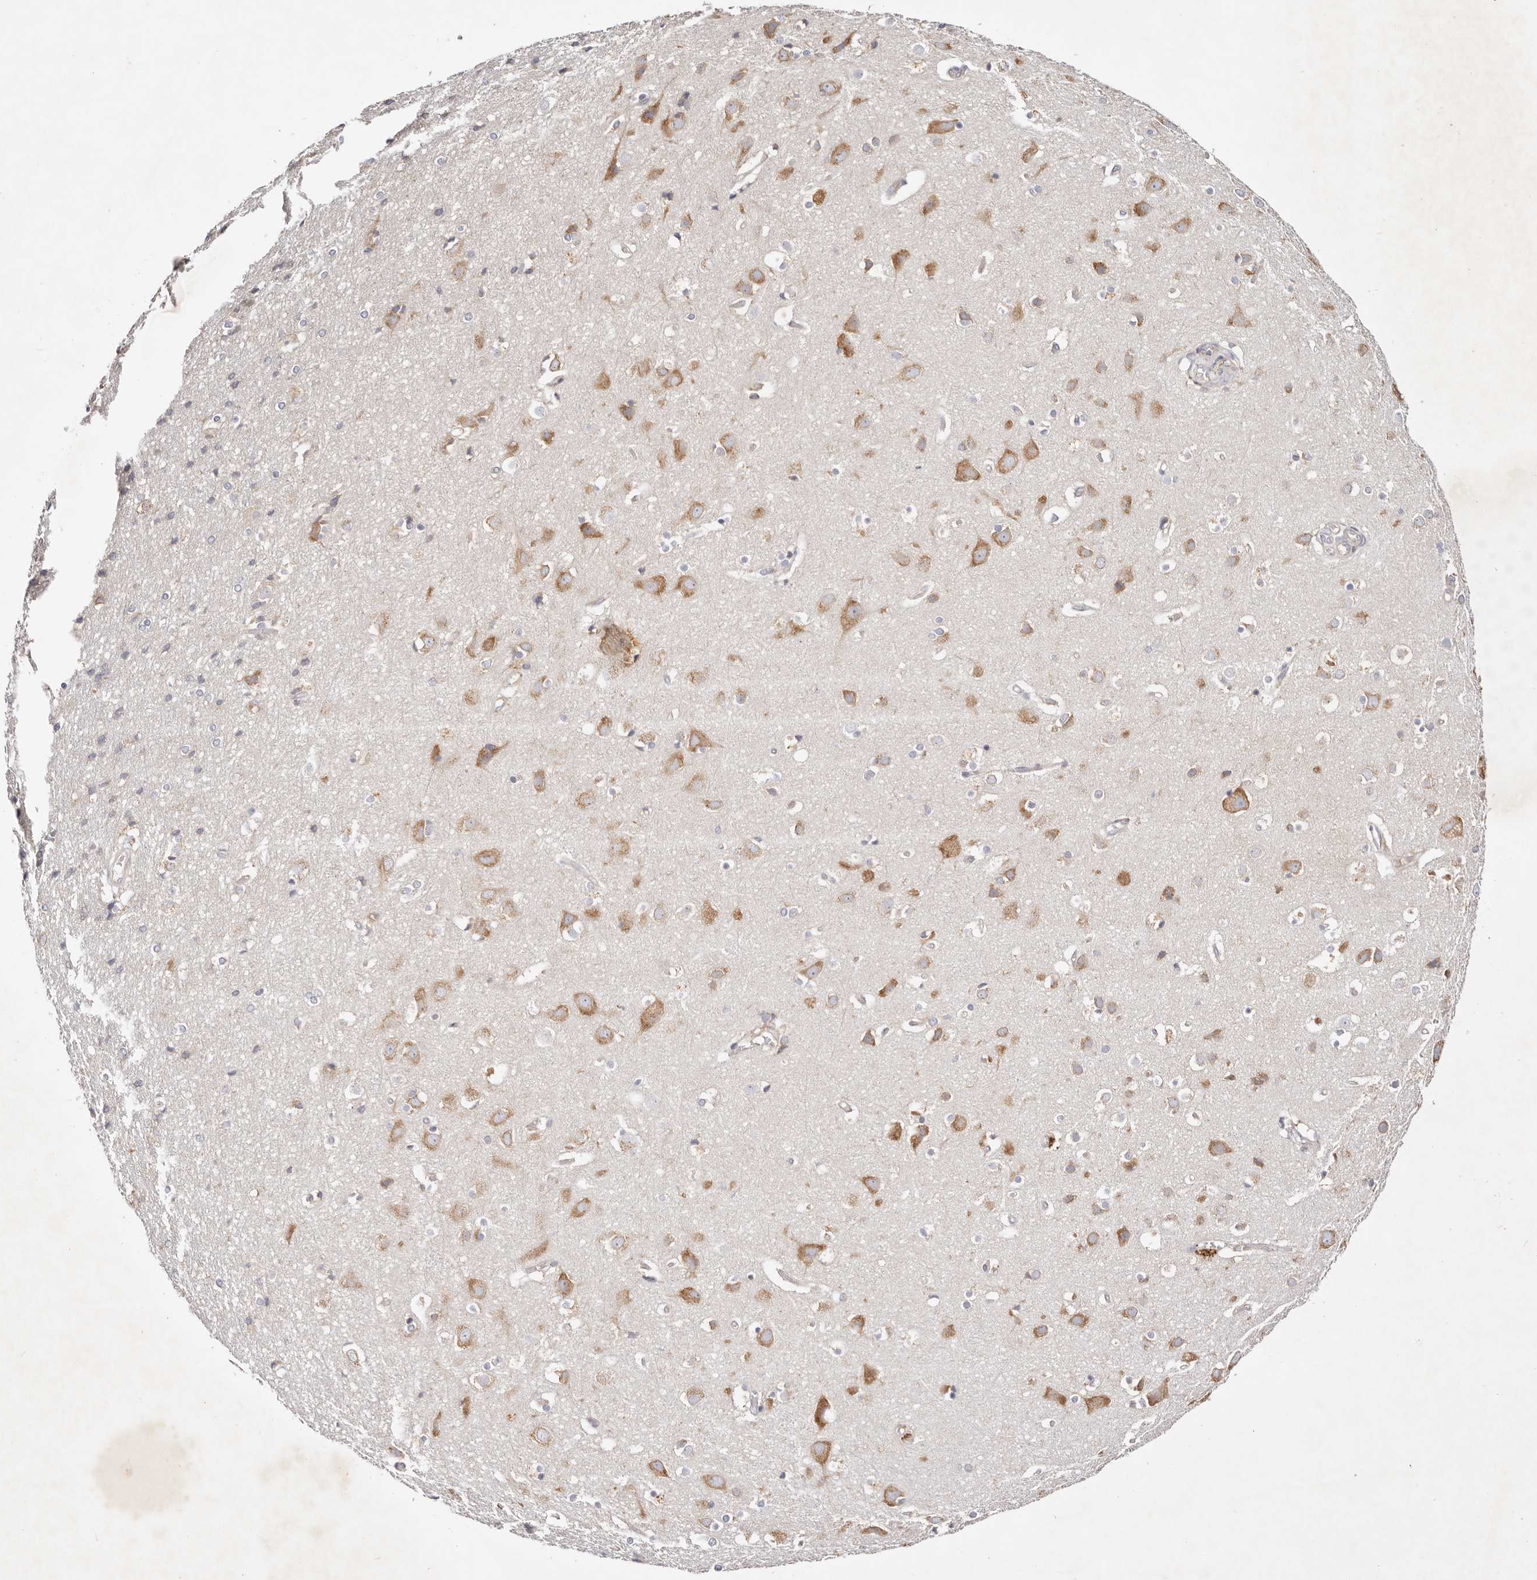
{"staining": {"intensity": "weak", "quantity": "25%-75%", "location": "cytoplasmic/membranous"}, "tissue": "cerebral cortex", "cell_type": "Endothelial cells", "image_type": "normal", "snomed": [{"axis": "morphology", "description": "Normal tissue, NOS"}, {"axis": "topography", "description": "Cerebral cortex"}], "caption": "Immunohistochemistry (IHC) of unremarkable human cerebral cortex demonstrates low levels of weak cytoplasmic/membranous positivity in about 25%-75% of endothelial cells.", "gene": "GNA13", "patient": {"sex": "male", "age": 54}}